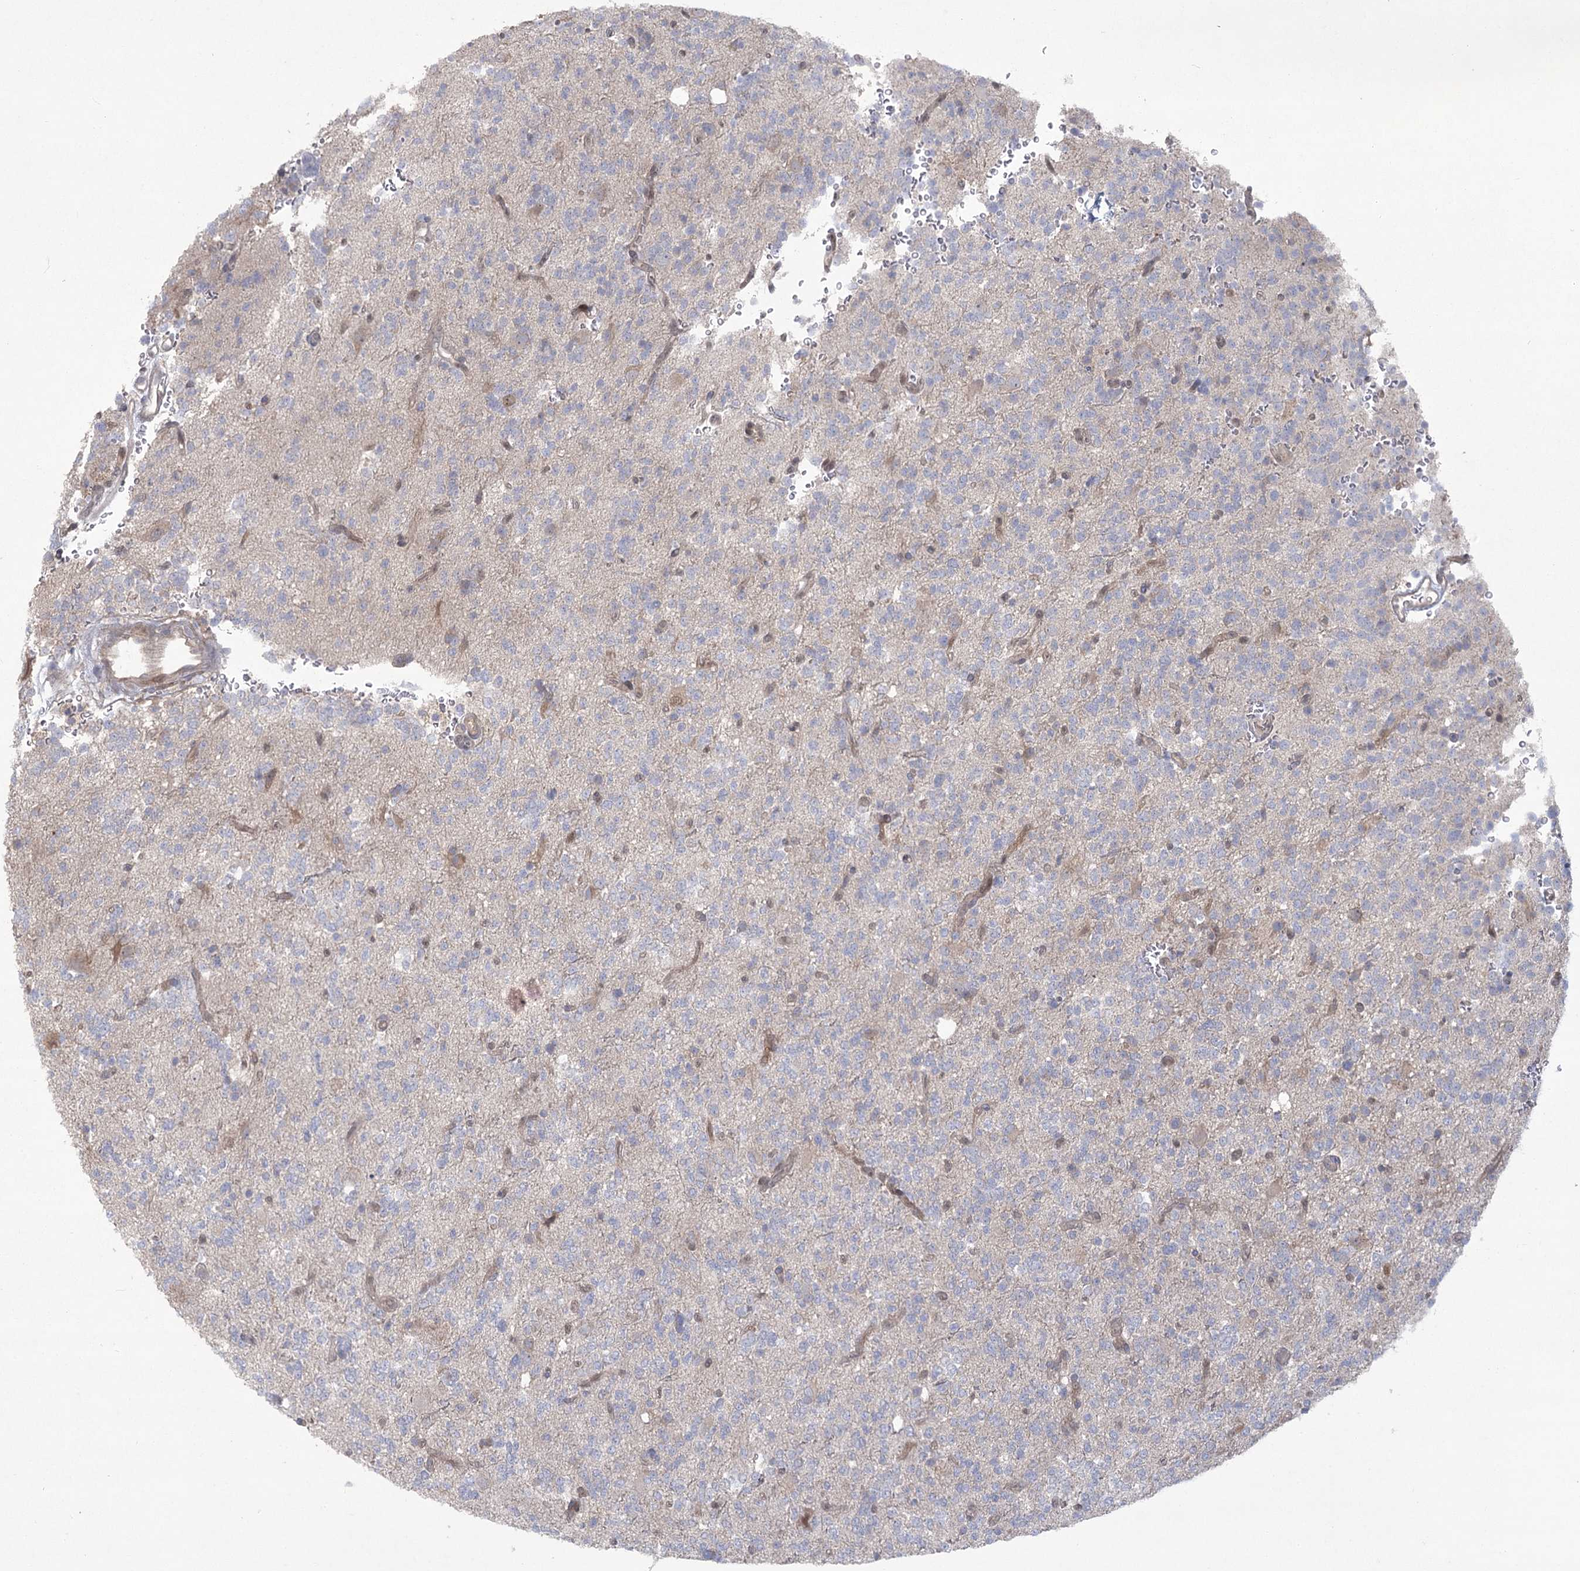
{"staining": {"intensity": "negative", "quantity": "none", "location": "none"}, "tissue": "glioma", "cell_type": "Tumor cells", "image_type": "cancer", "snomed": [{"axis": "morphology", "description": "Glioma, malignant, High grade"}, {"axis": "topography", "description": "Brain"}], "caption": "High magnification brightfield microscopy of high-grade glioma (malignant) stained with DAB (brown) and counterstained with hematoxylin (blue): tumor cells show no significant expression.", "gene": "CAMTA1", "patient": {"sex": "female", "age": 62}}